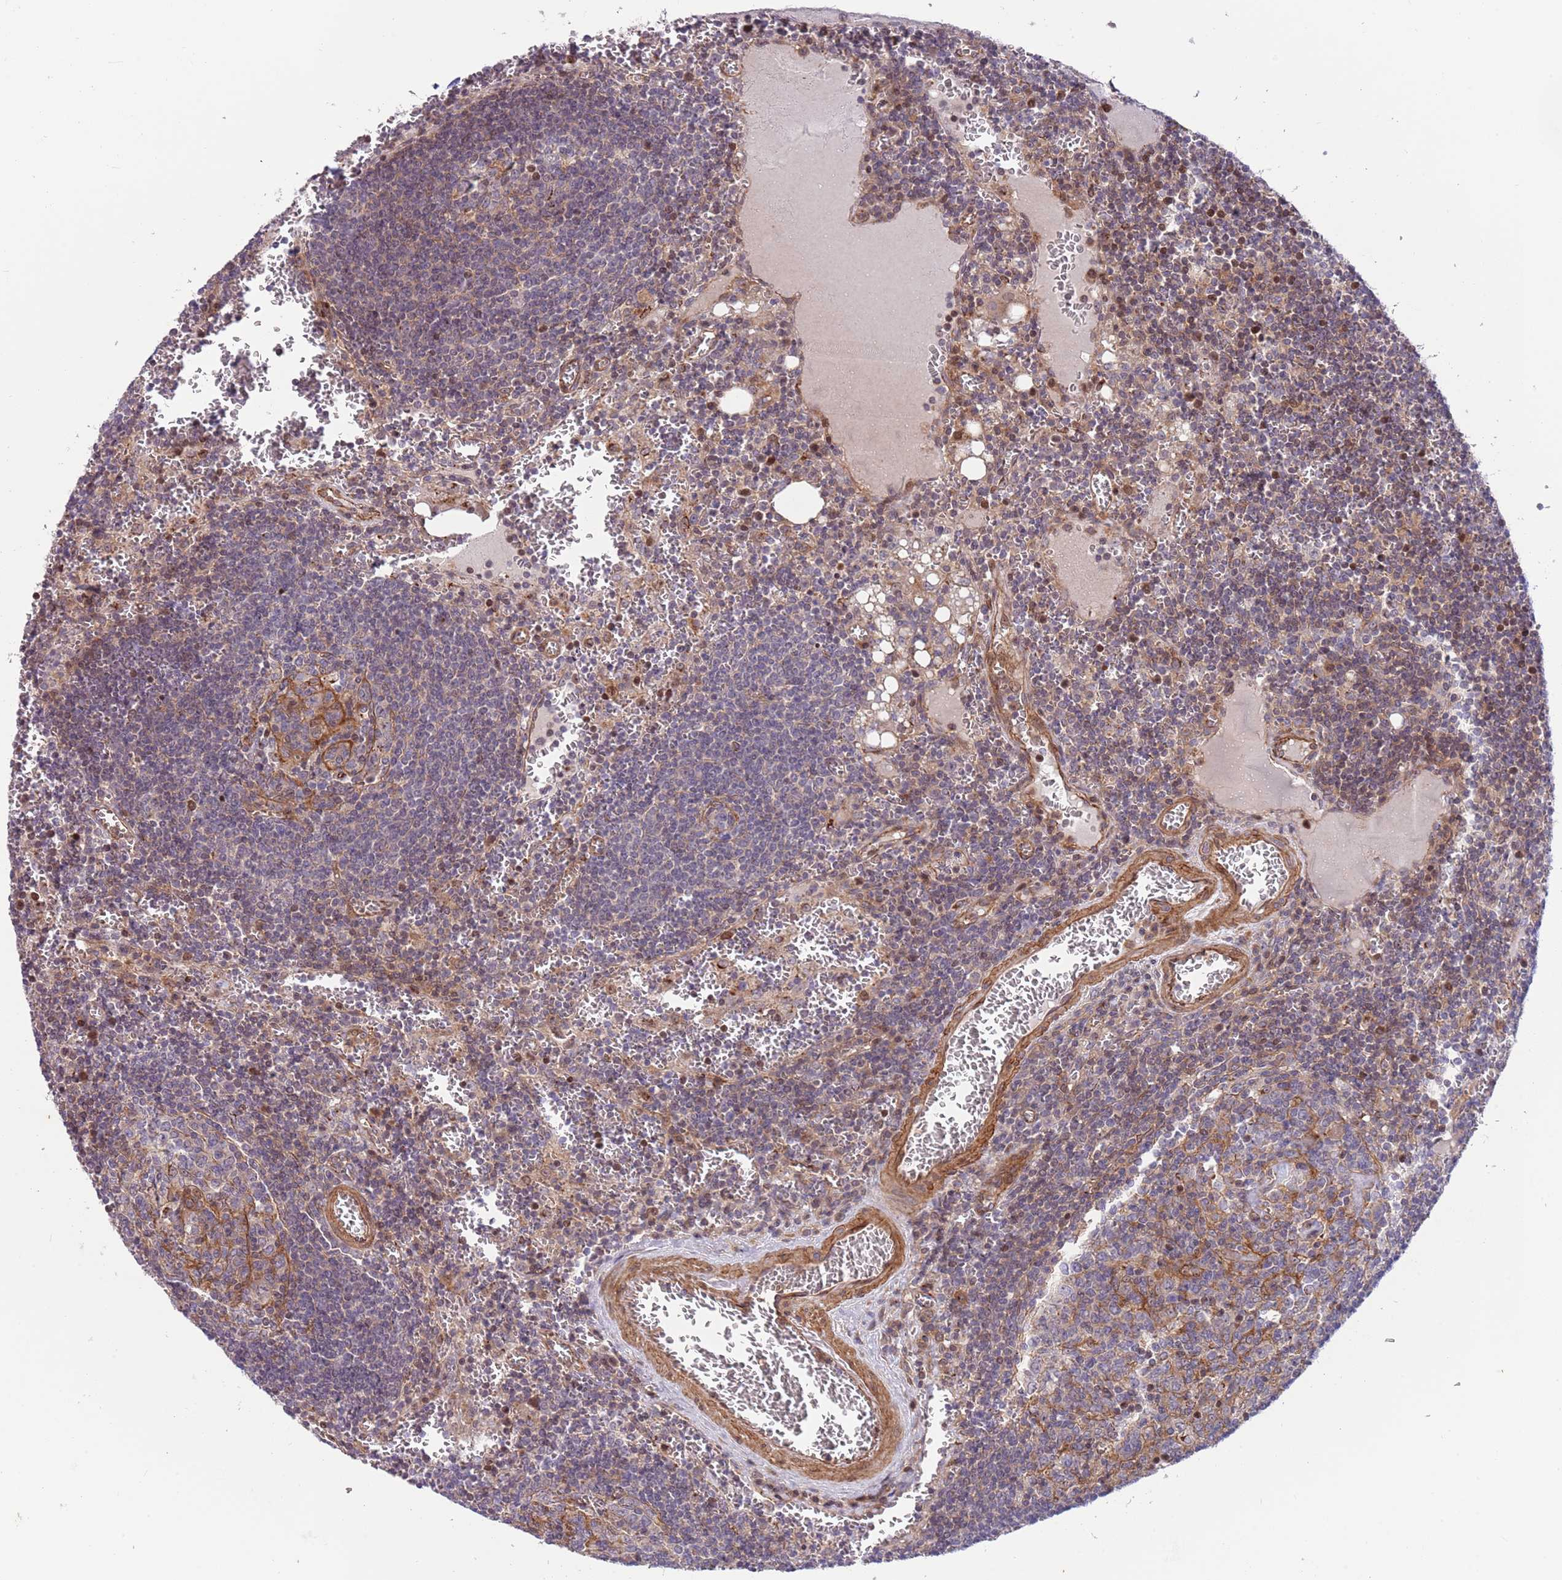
{"staining": {"intensity": "moderate", "quantity": "<25%", "location": "cytoplasmic/membranous"}, "tissue": "lymph node", "cell_type": "Germinal center cells", "image_type": "normal", "snomed": [{"axis": "morphology", "description": "Normal tissue, NOS"}, {"axis": "topography", "description": "Lymph node"}], "caption": "This micrograph shows IHC staining of unremarkable human lymph node, with low moderate cytoplasmic/membranous expression in approximately <25% of germinal center cells.", "gene": "ITGB6", "patient": {"sex": "female", "age": 73}}